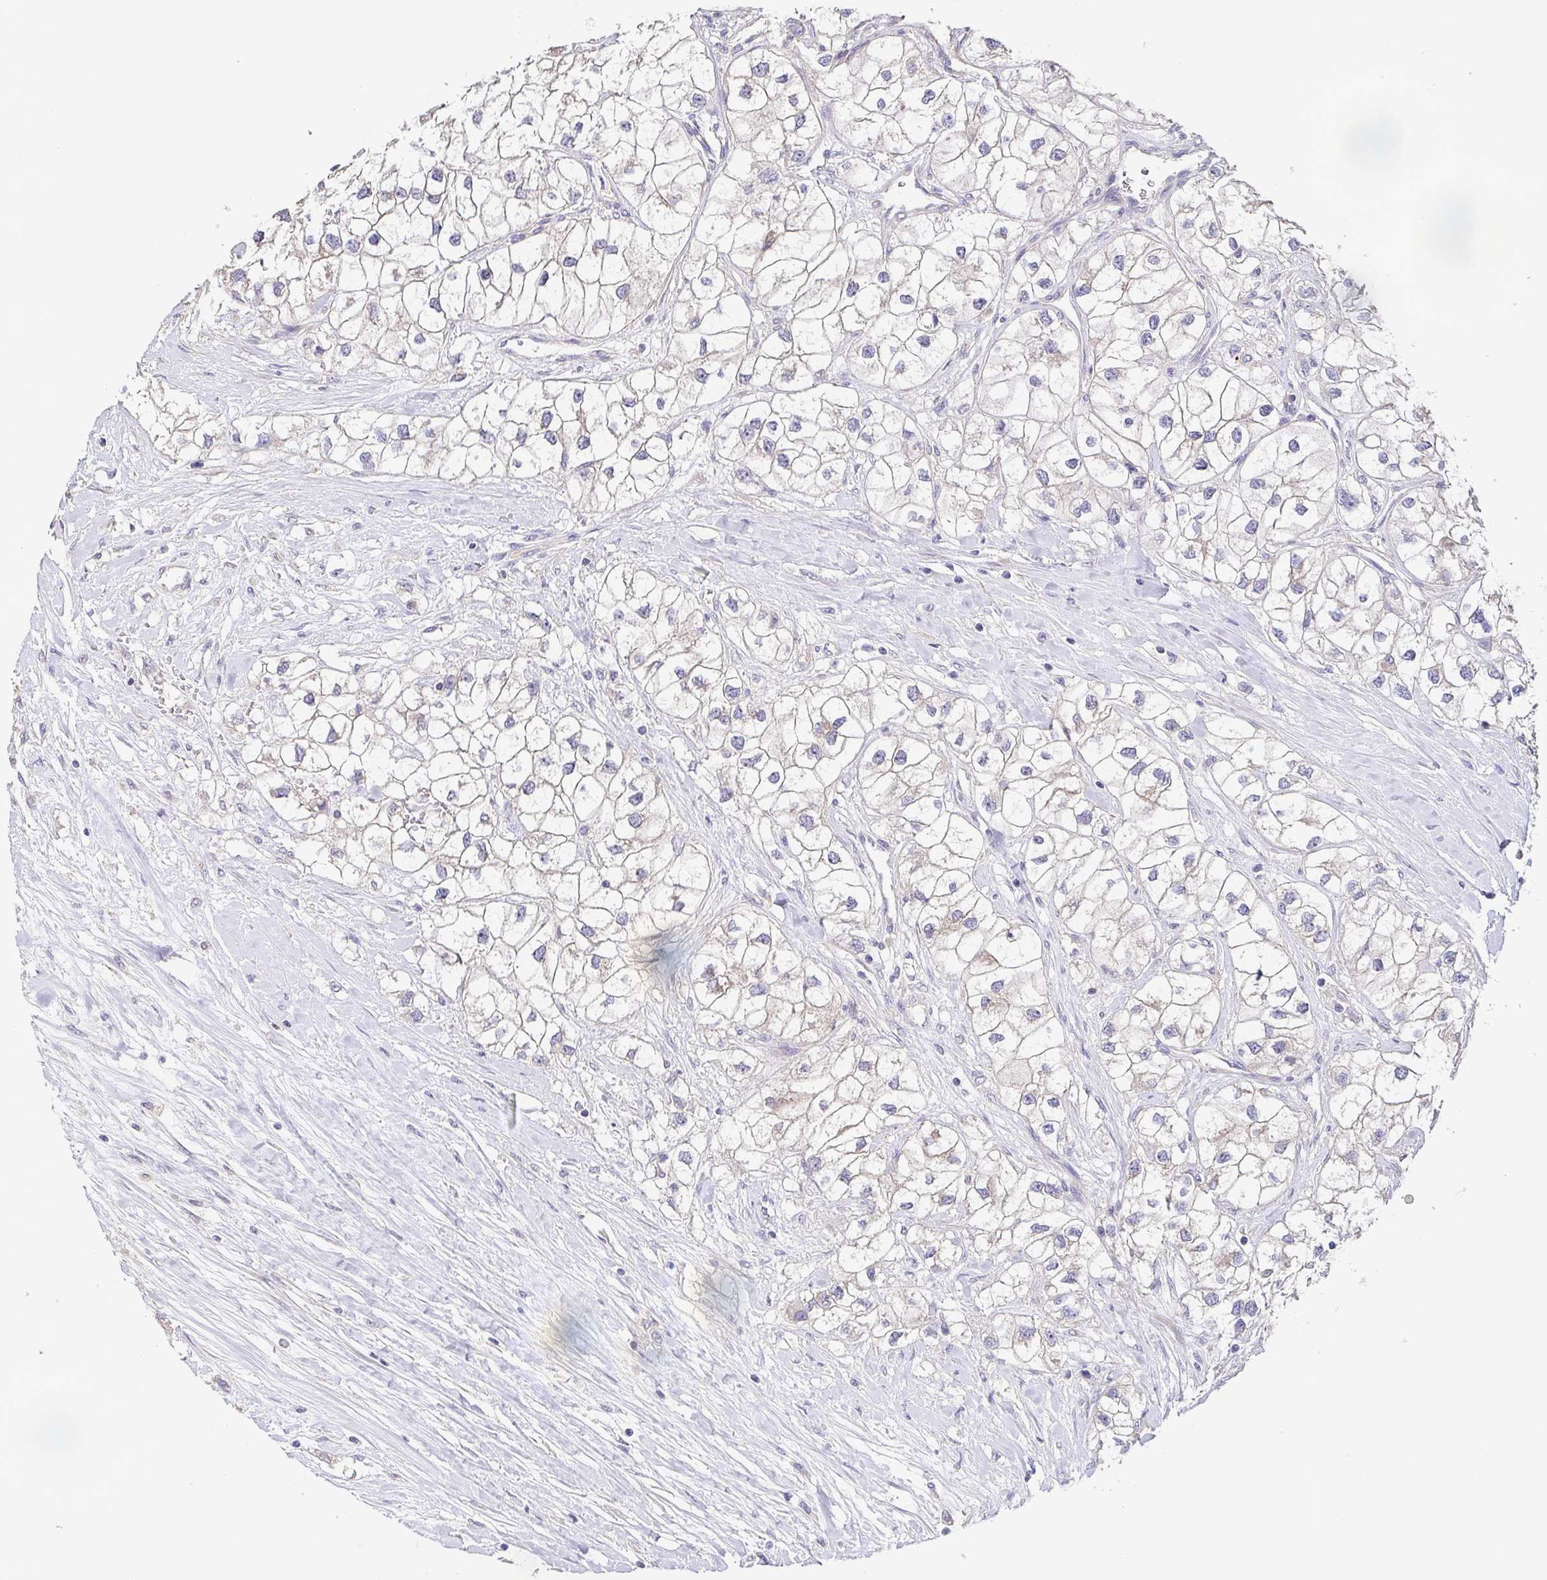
{"staining": {"intensity": "negative", "quantity": "none", "location": "none"}, "tissue": "renal cancer", "cell_type": "Tumor cells", "image_type": "cancer", "snomed": [{"axis": "morphology", "description": "Adenocarcinoma, NOS"}, {"axis": "topography", "description": "Kidney"}], "caption": "Human renal cancer (adenocarcinoma) stained for a protein using IHC reveals no positivity in tumor cells.", "gene": "EIF3D", "patient": {"sex": "male", "age": 59}}